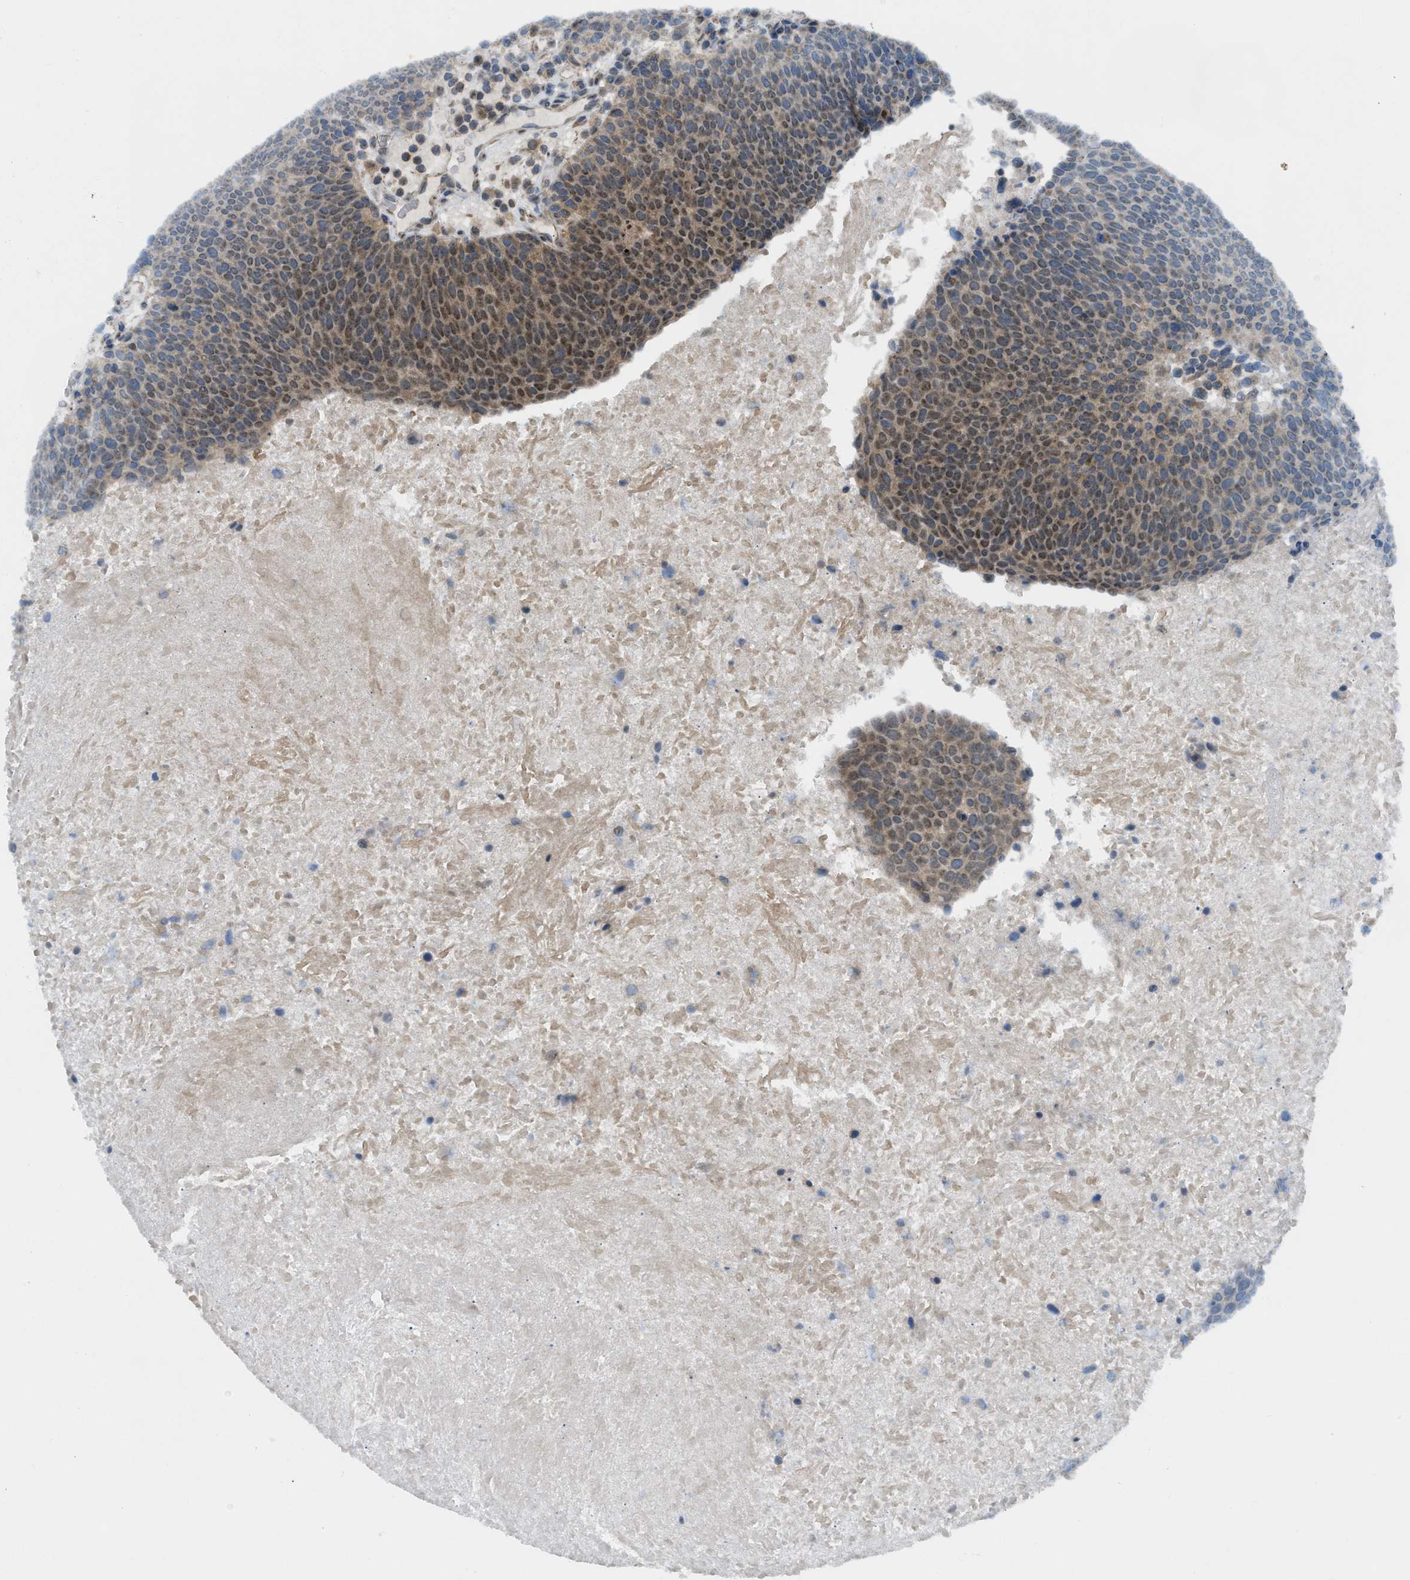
{"staining": {"intensity": "strong", "quantity": "25%-75%", "location": "cytoplasmic/membranous,nuclear"}, "tissue": "head and neck cancer", "cell_type": "Tumor cells", "image_type": "cancer", "snomed": [{"axis": "morphology", "description": "Squamous cell carcinoma, NOS"}, {"axis": "morphology", "description": "Squamous cell carcinoma, metastatic, NOS"}, {"axis": "topography", "description": "Lymph node"}, {"axis": "topography", "description": "Head-Neck"}], "caption": "Strong cytoplasmic/membranous and nuclear expression is seen in about 25%-75% of tumor cells in head and neck cancer.", "gene": "E2F1", "patient": {"sex": "male", "age": 62}}